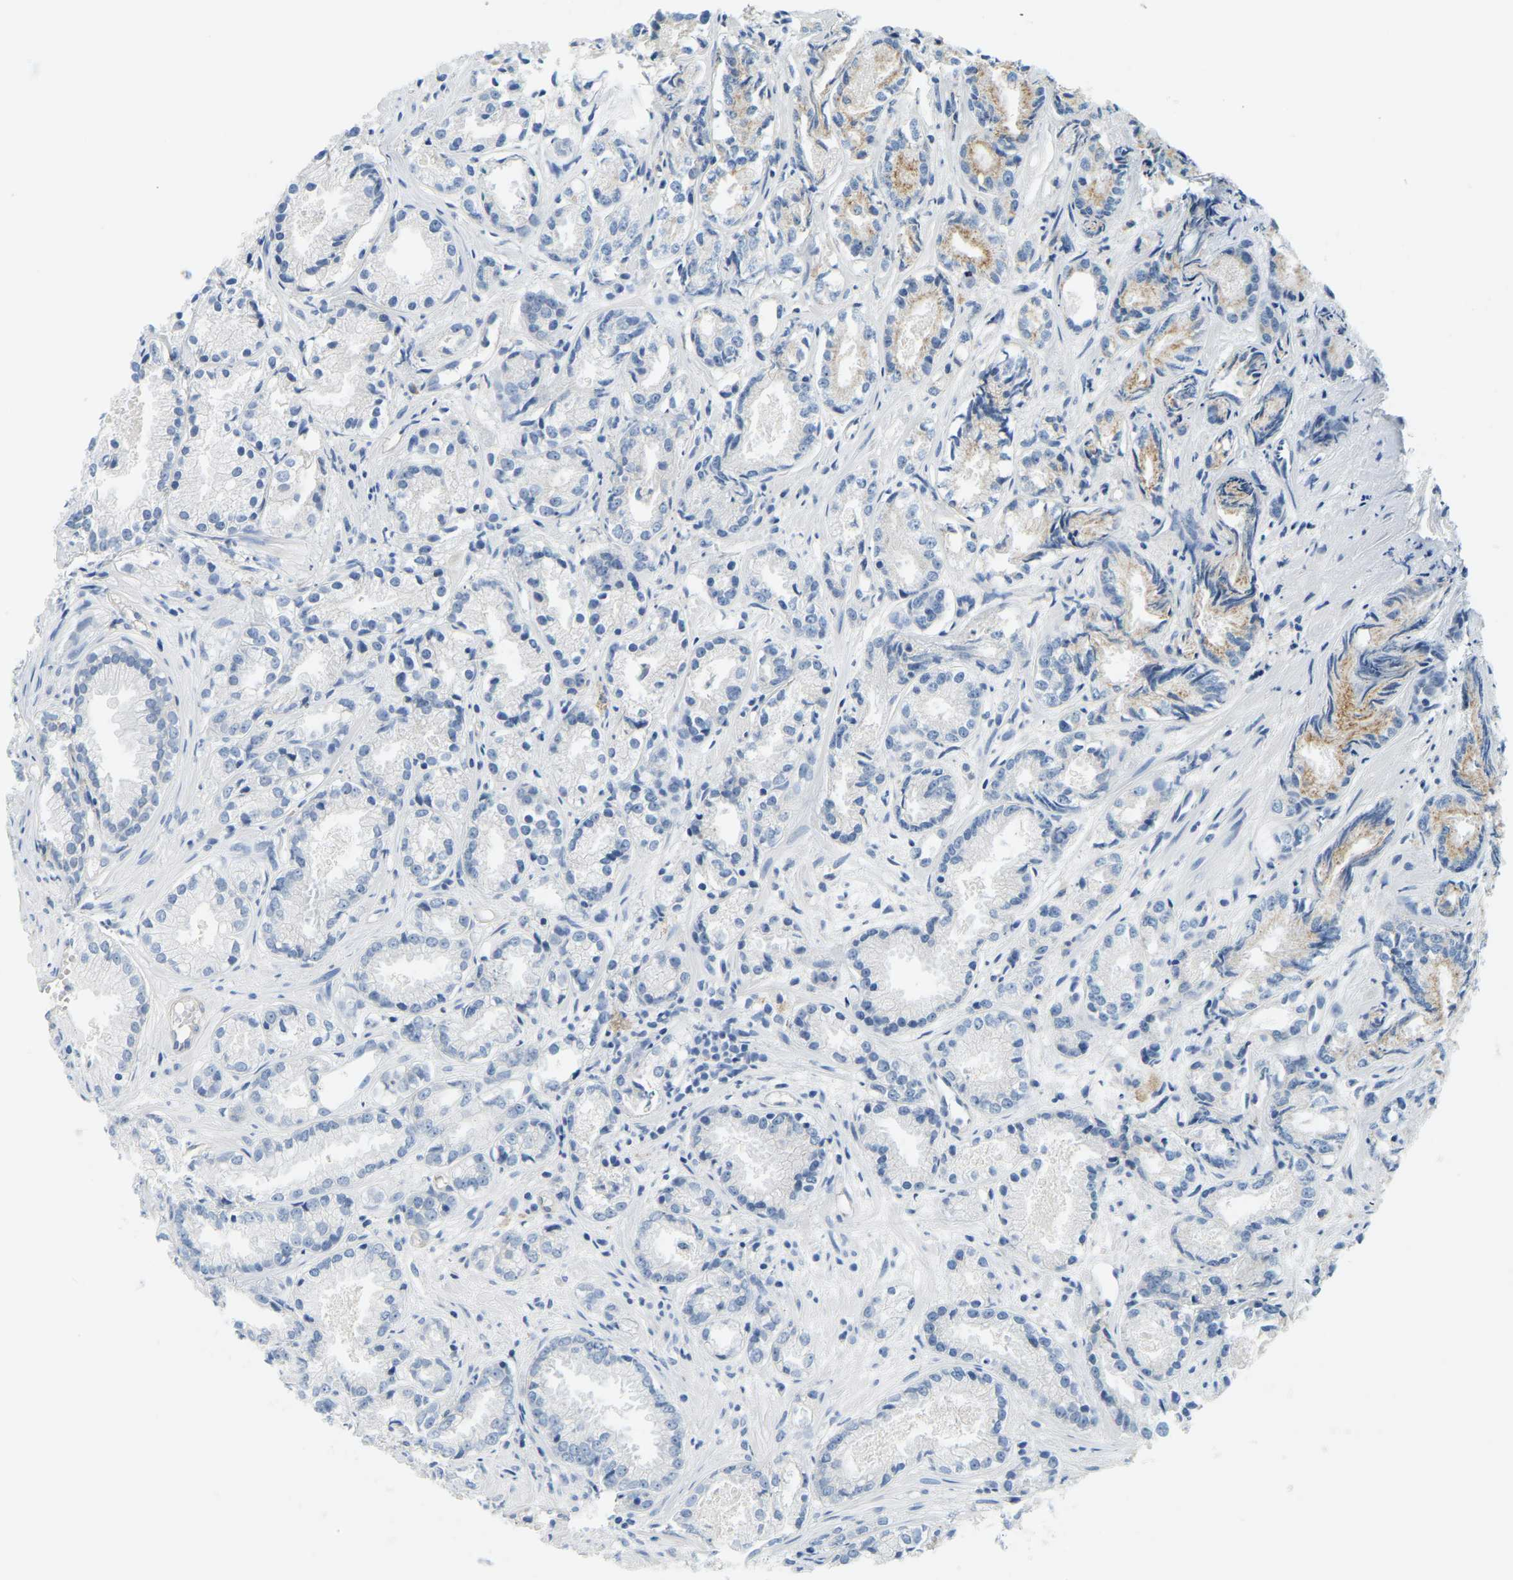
{"staining": {"intensity": "moderate", "quantity": "<25%", "location": "cytoplasmic/membranous"}, "tissue": "prostate cancer", "cell_type": "Tumor cells", "image_type": "cancer", "snomed": [{"axis": "morphology", "description": "Adenocarcinoma, Low grade"}, {"axis": "topography", "description": "Prostate"}], "caption": "Immunohistochemical staining of human prostate cancer (low-grade adenocarcinoma) reveals moderate cytoplasmic/membranous protein expression in approximately <25% of tumor cells.", "gene": "RRP1", "patient": {"sex": "male", "age": 72}}